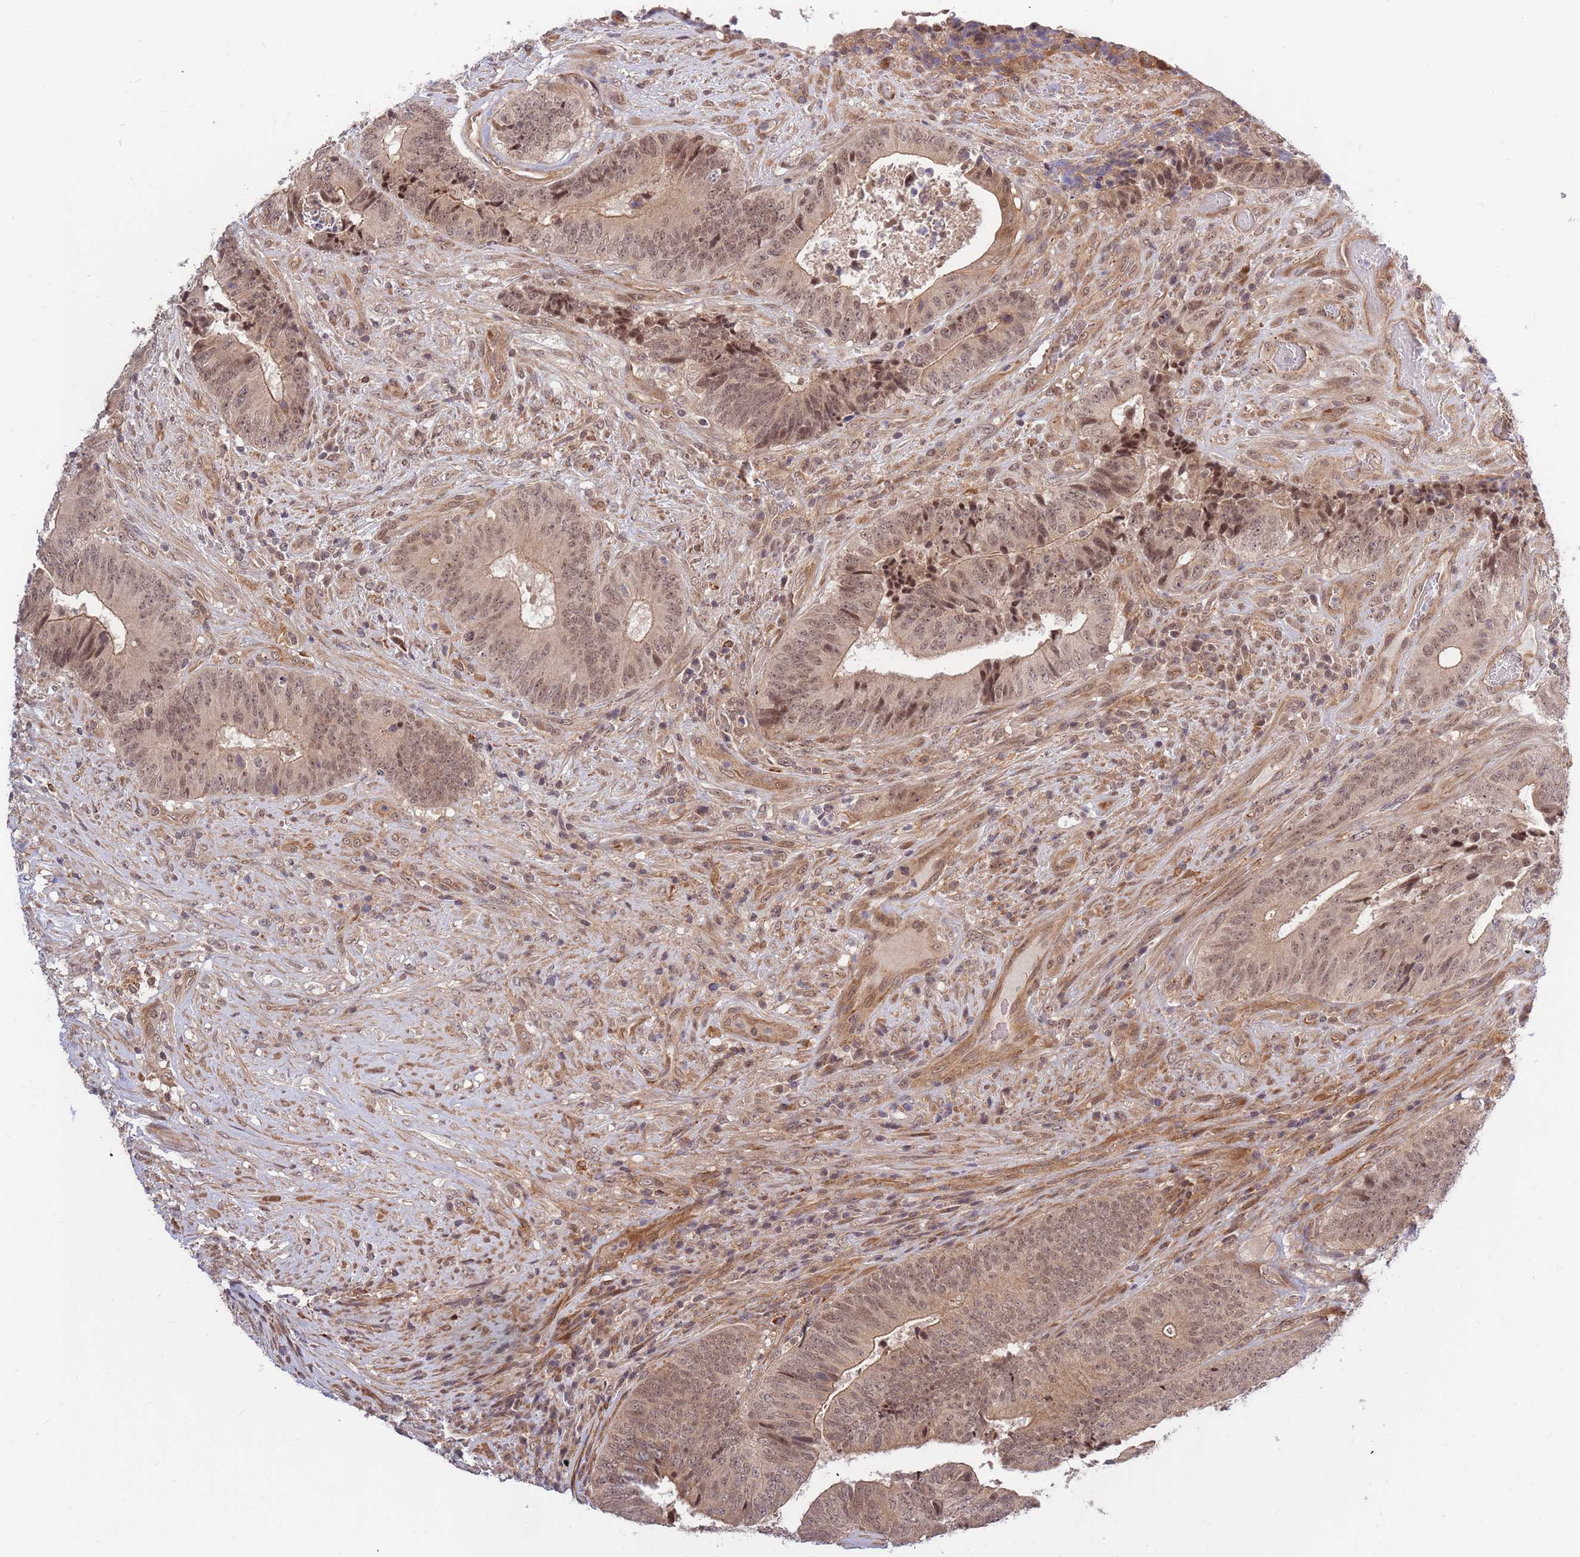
{"staining": {"intensity": "weak", "quantity": ">75%", "location": "cytoplasmic/membranous,nuclear"}, "tissue": "colorectal cancer", "cell_type": "Tumor cells", "image_type": "cancer", "snomed": [{"axis": "morphology", "description": "Adenocarcinoma, NOS"}, {"axis": "topography", "description": "Rectum"}], "caption": "Adenocarcinoma (colorectal) was stained to show a protein in brown. There is low levels of weak cytoplasmic/membranous and nuclear expression in about >75% of tumor cells.", "gene": "HAUS3", "patient": {"sex": "male", "age": 72}}